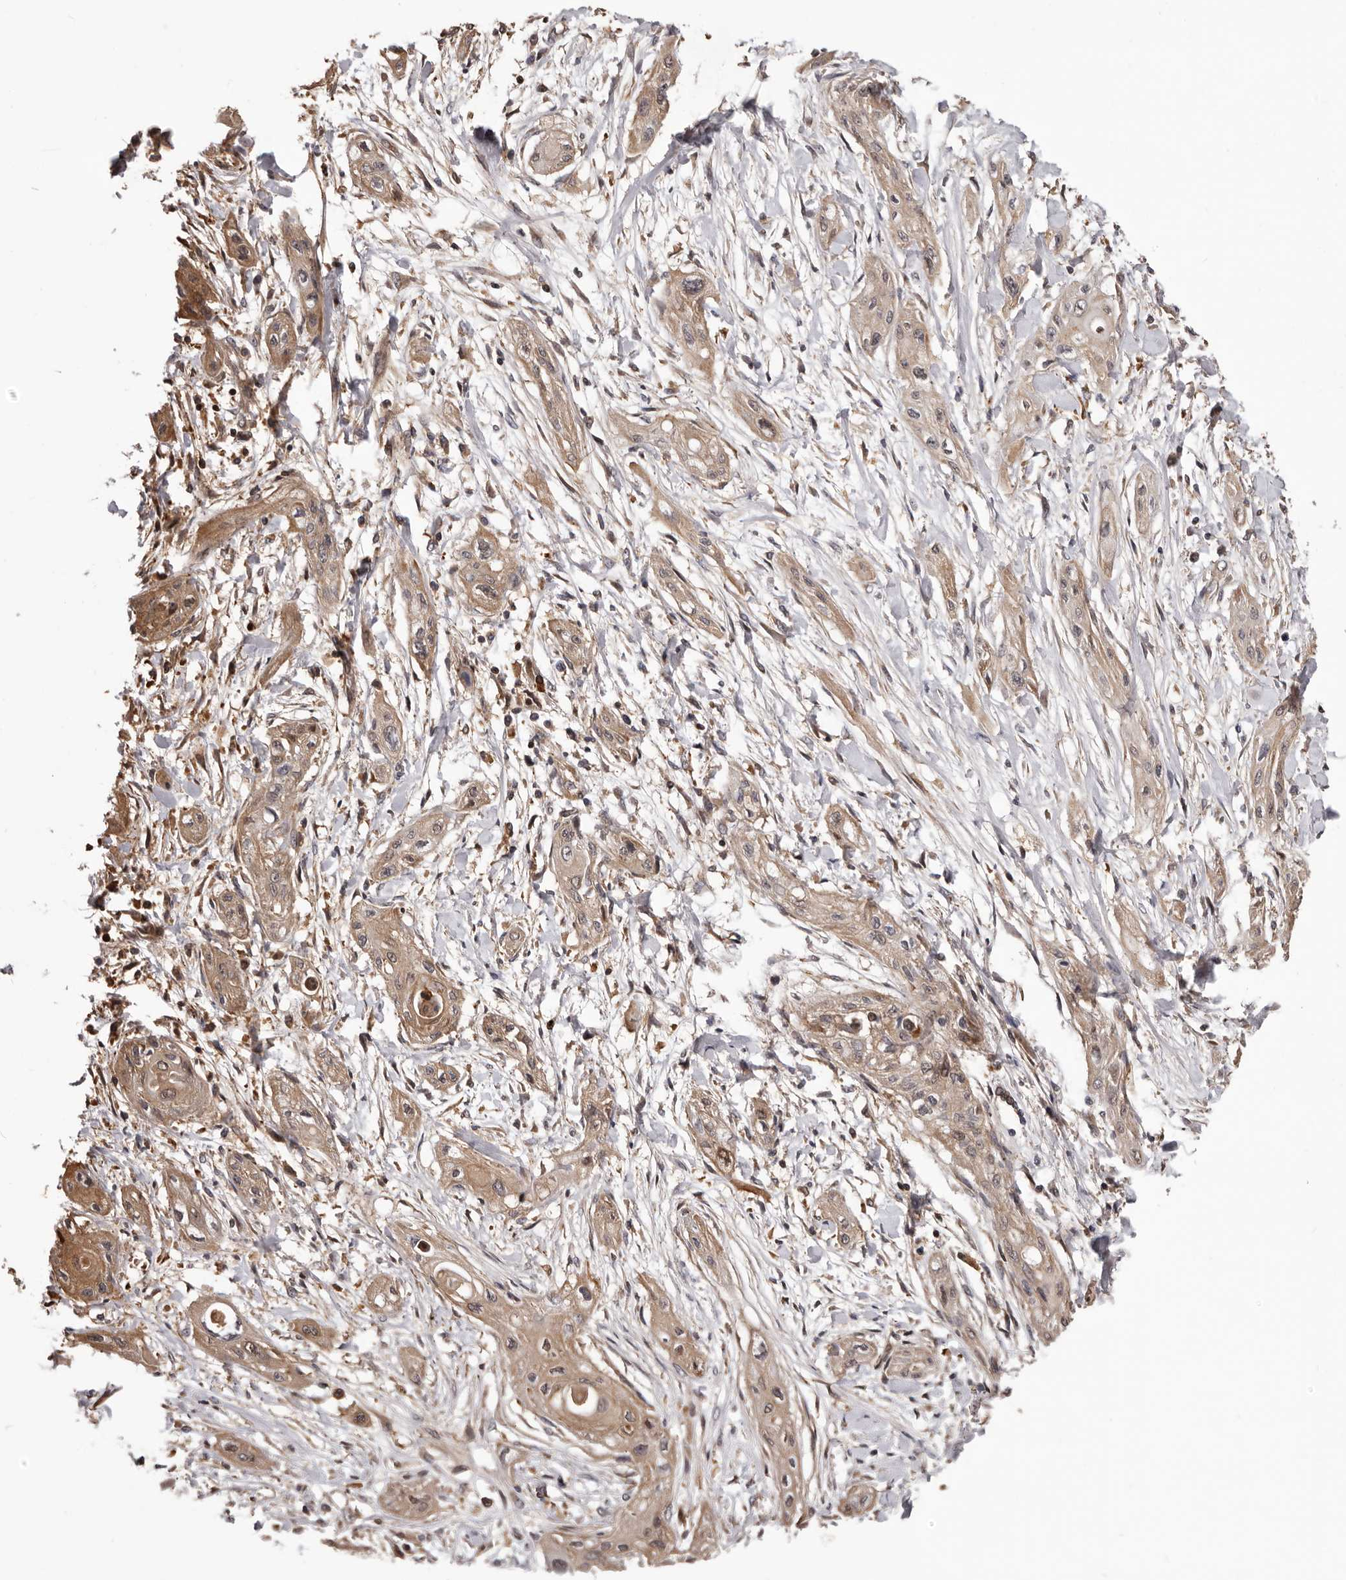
{"staining": {"intensity": "weak", "quantity": ">75%", "location": "cytoplasmic/membranous"}, "tissue": "lung cancer", "cell_type": "Tumor cells", "image_type": "cancer", "snomed": [{"axis": "morphology", "description": "Squamous cell carcinoma, NOS"}, {"axis": "topography", "description": "Lung"}], "caption": "This is a micrograph of IHC staining of squamous cell carcinoma (lung), which shows weak expression in the cytoplasmic/membranous of tumor cells.", "gene": "ADAMTS2", "patient": {"sex": "female", "age": 47}}